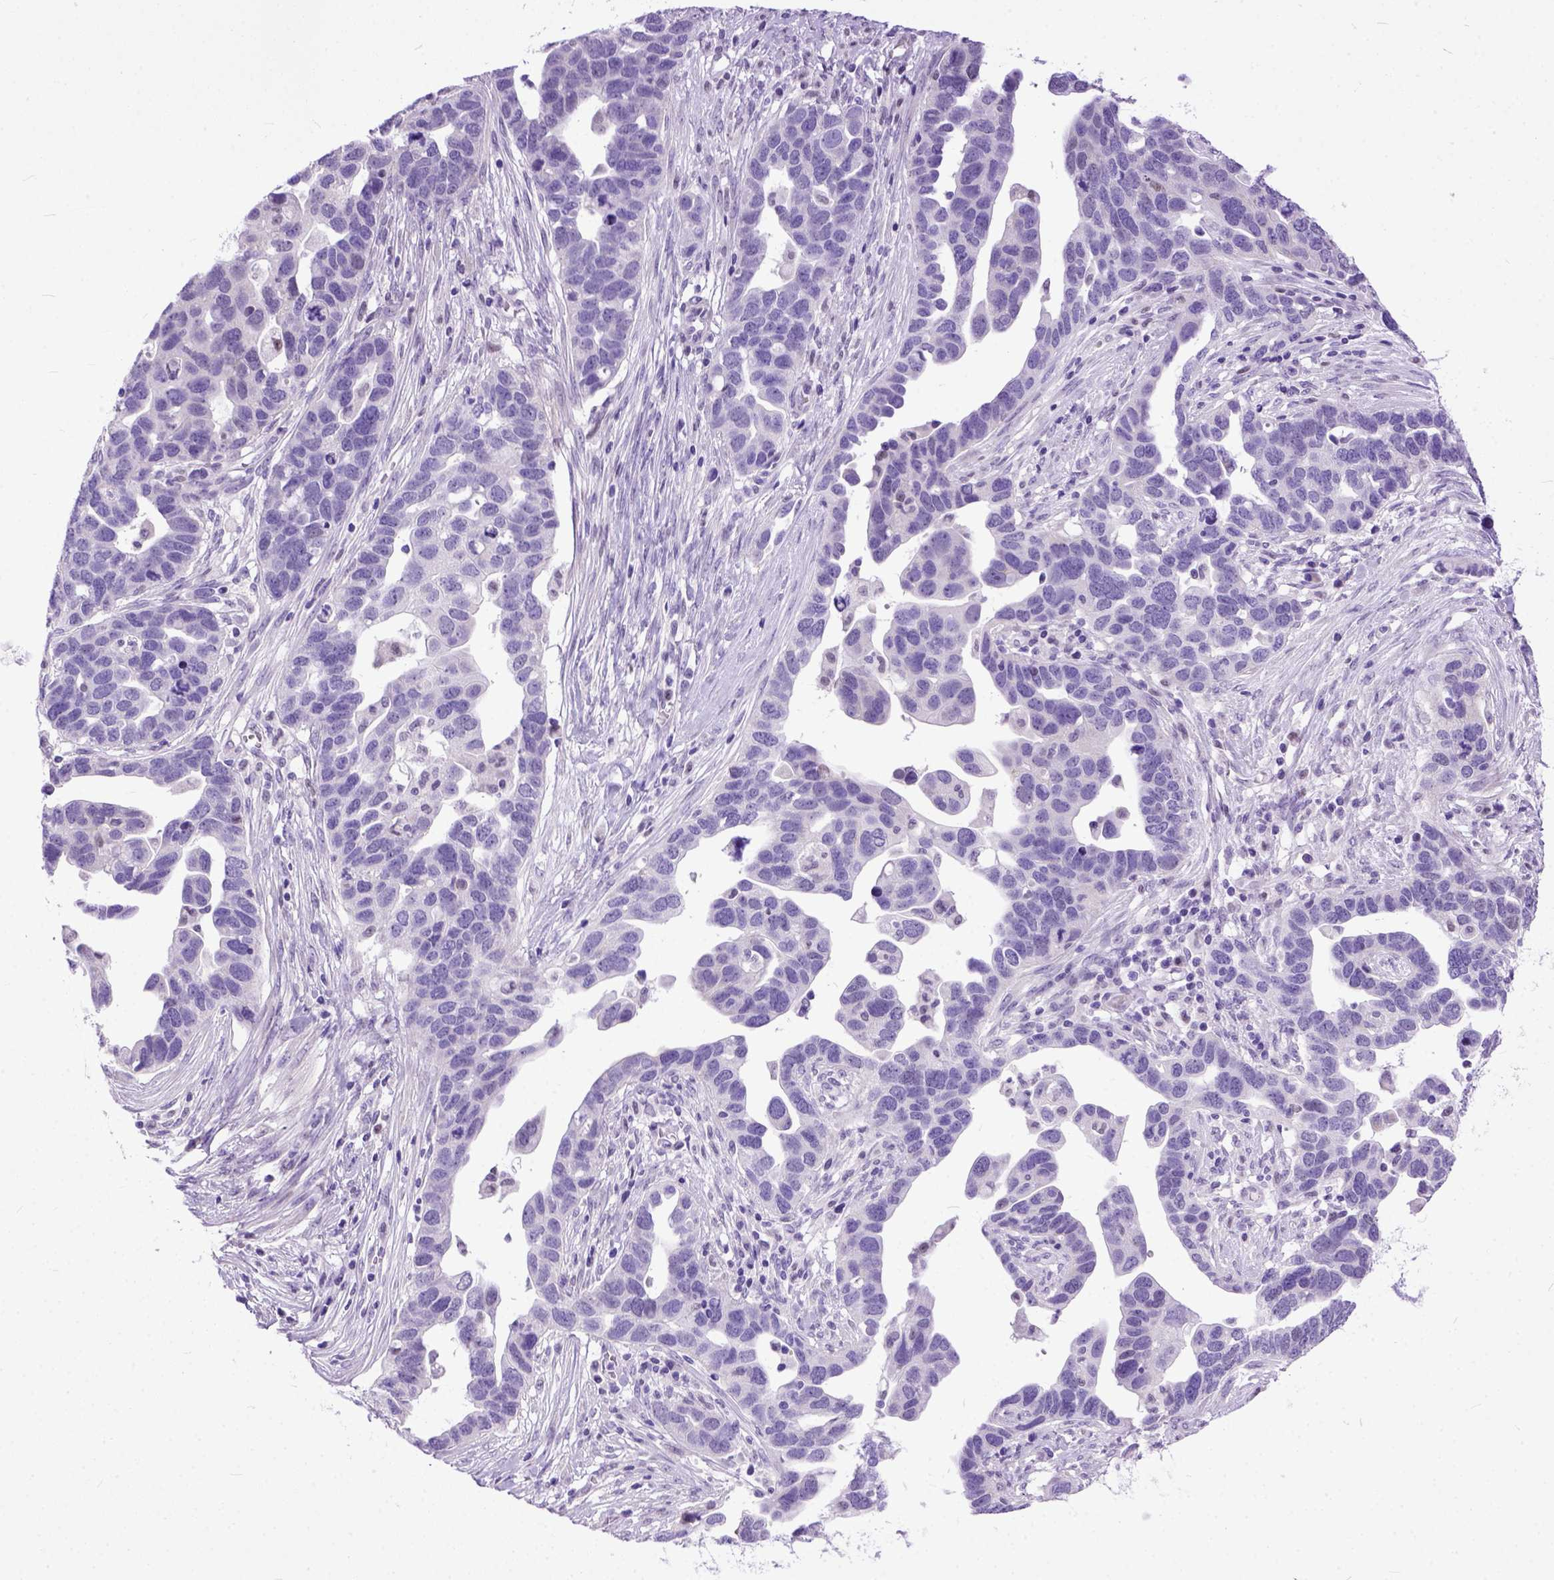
{"staining": {"intensity": "negative", "quantity": "none", "location": "none"}, "tissue": "ovarian cancer", "cell_type": "Tumor cells", "image_type": "cancer", "snomed": [{"axis": "morphology", "description": "Cystadenocarcinoma, serous, NOS"}, {"axis": "topography", "description": "Ovary"}], "caption": "IHC histopathology image of human ovarian serous cystadenocarcinoma stained for a protein (brown), which demonstrates no staining in tumor cells.", "gene": "CRB1", "patient": {"sex": "female", "age": 54}}